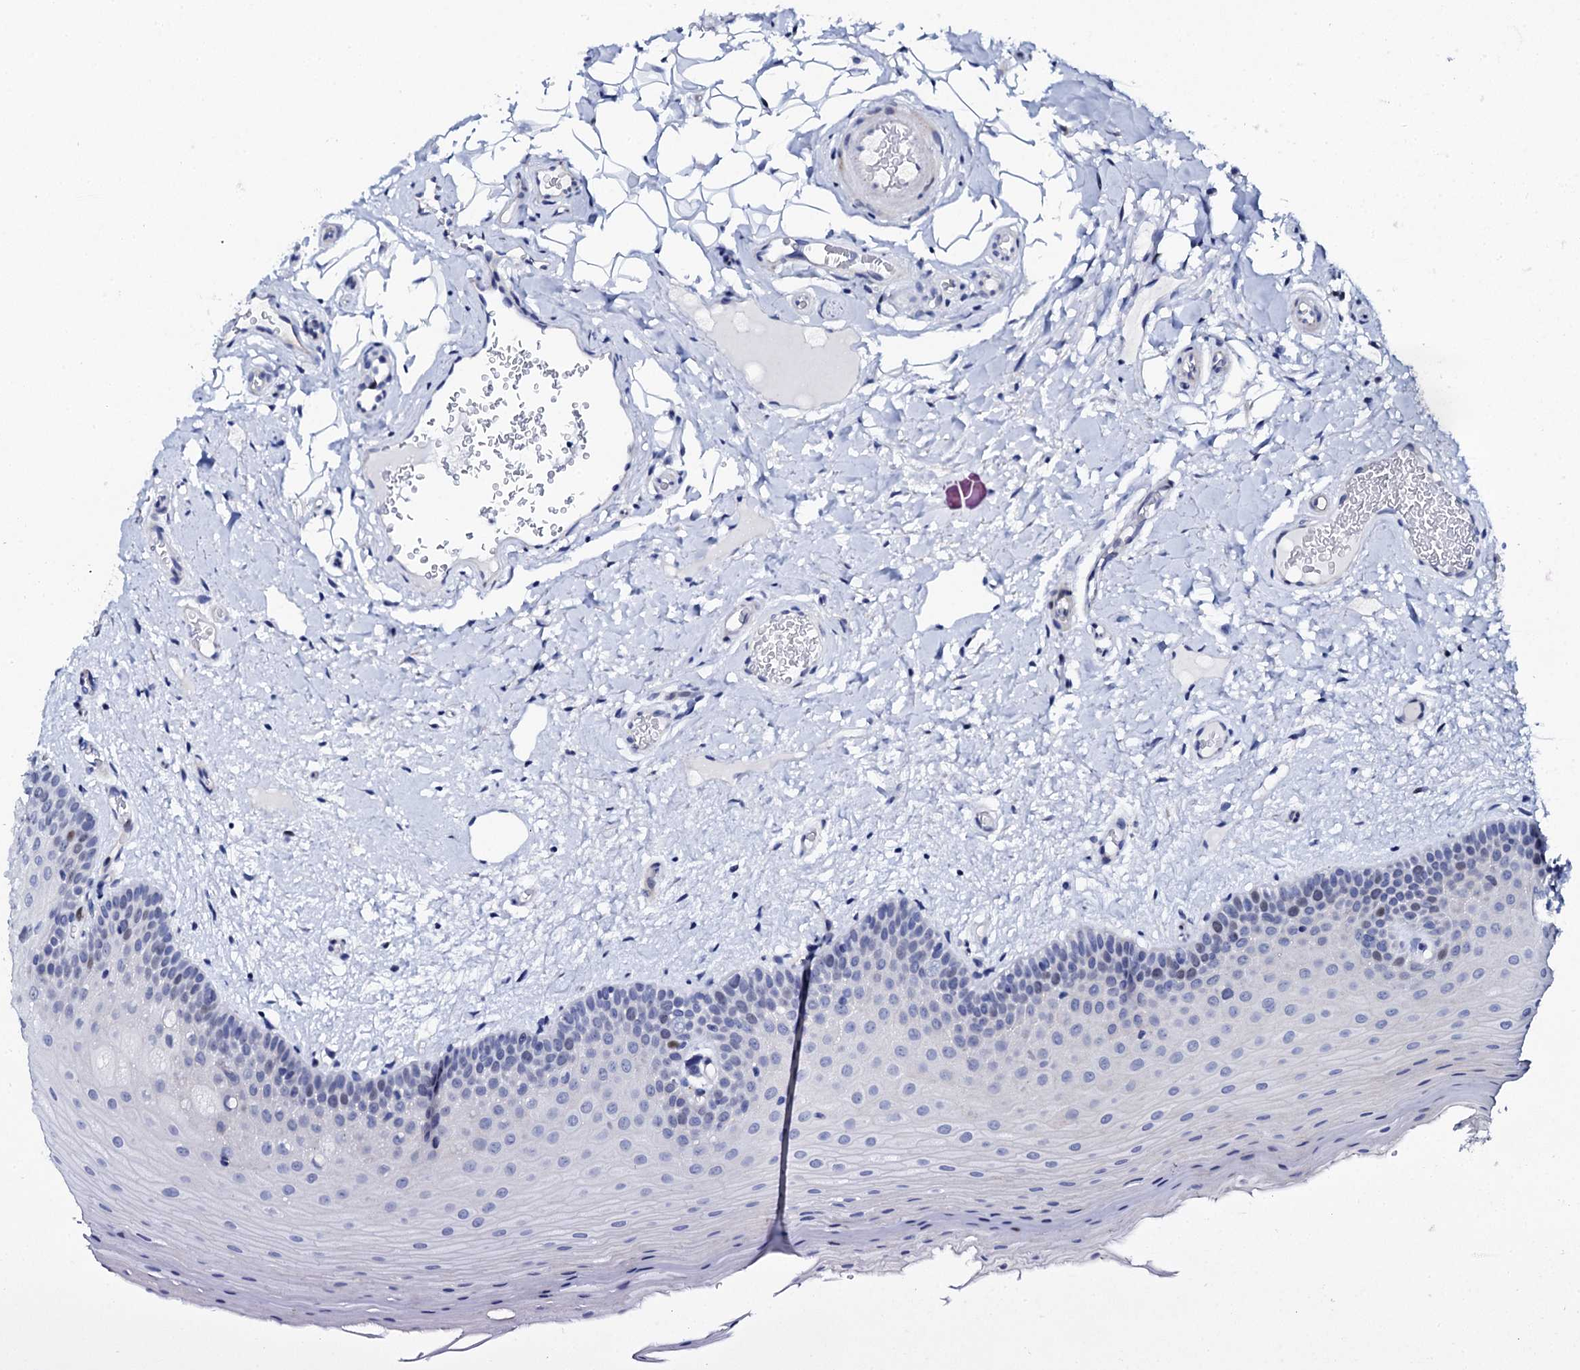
{"staining": {"intensity": "strong", "quantity": "<25%", "location": "nuclear"}, "tissue": "oral mucosa", "cell_type": "Squamous epithelial cells", "image_type": "normal", "snomed": [{"axis": "morphology", "description": "Normal tissue, NOS"}, {"axis": "topography", "description": "Oral tissue"}, {"axis": "topography", "description": "Tounge, NOS"}], "caption": "Immunohistochemical staining of normal human oral mucosa demonstrates medium levels of strong nuclear staining in approximately <25% of squamous epithelial cells. Nuclei are stained in blue.", "gene": "NUDT13", "patient": {"sex": "male", "age": 47}}